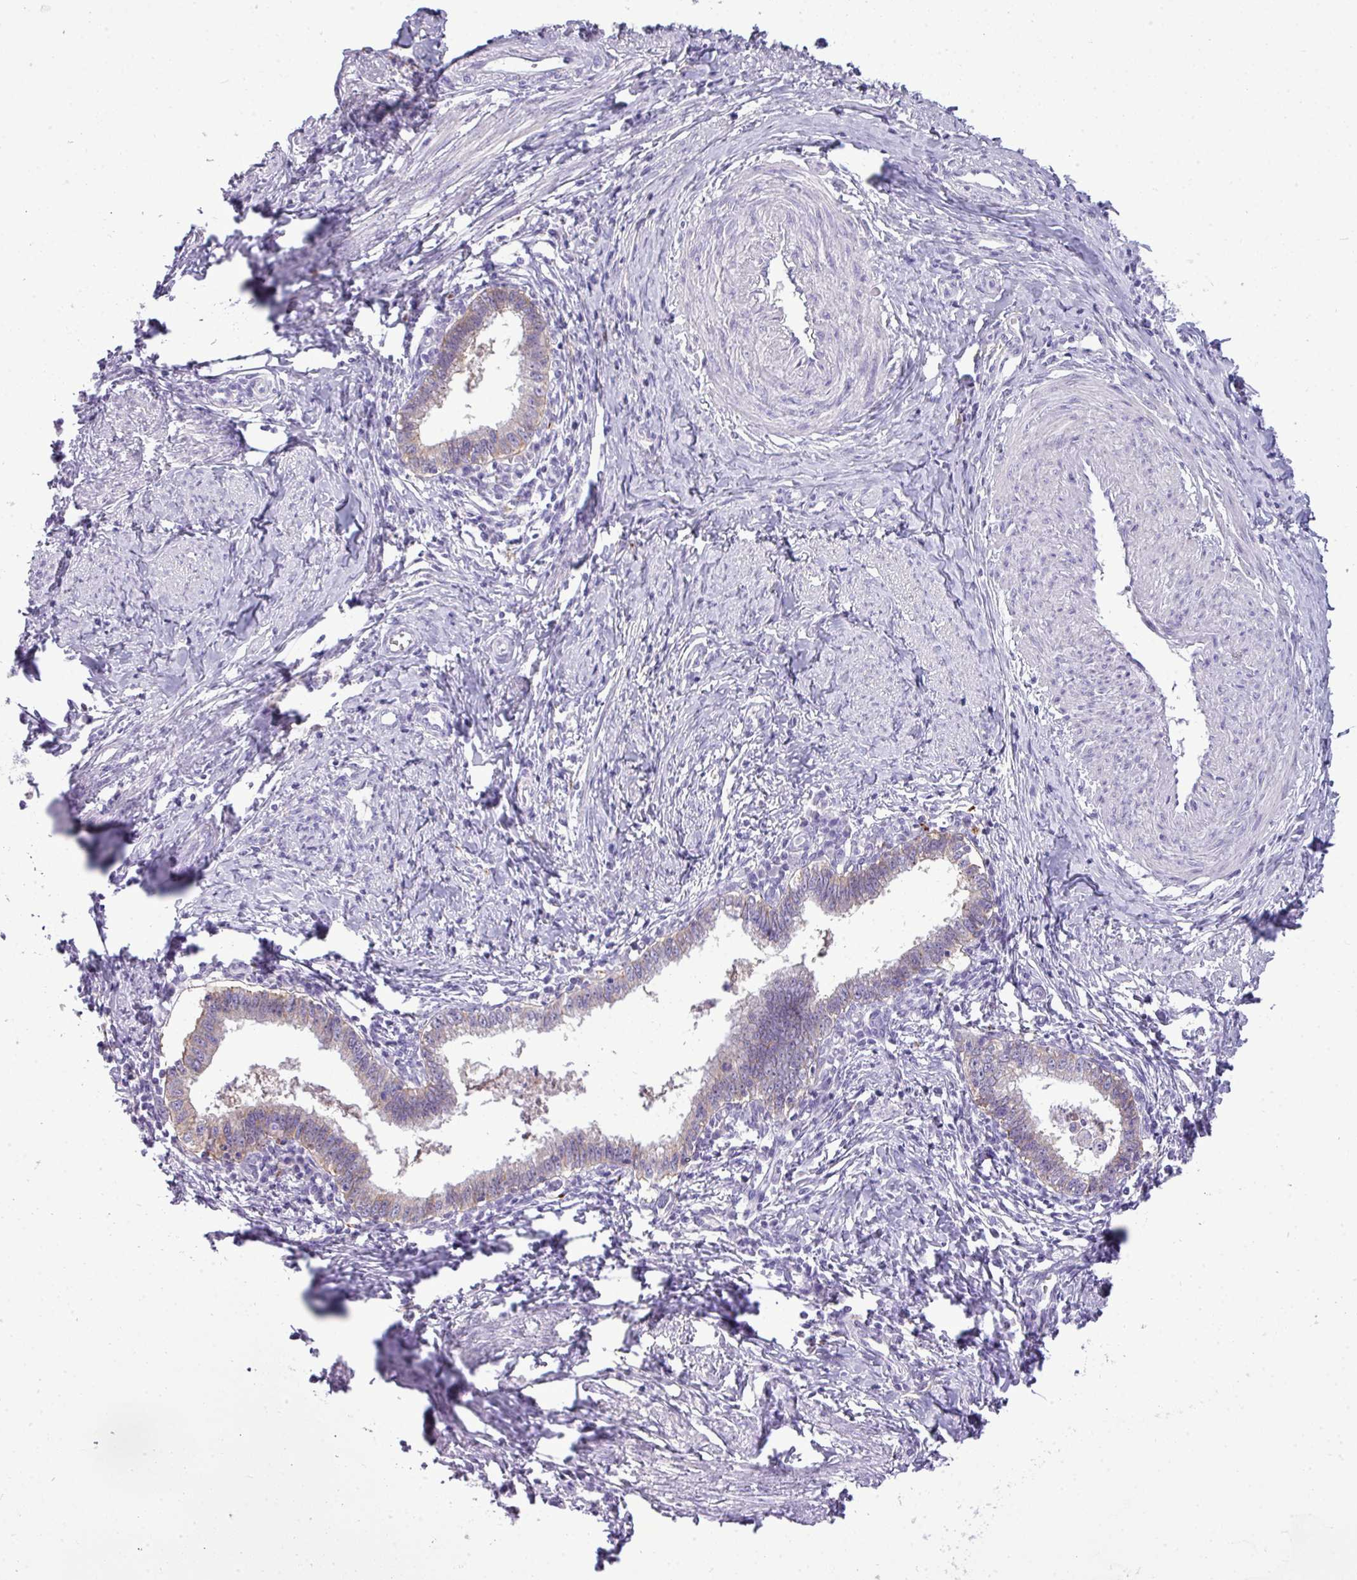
{"staining": {"intensity": "weak", "quantity": ">75%", "location": "cytoplasmic/membranous"}, "tissue": "cervical cancer", "cell_type": "Tumor cells", "image_type": "cancer", "snomed": [{"axis": "morphology", "description": "Adenocarcinoma, NOS"}, {"axis": "topography", "description": "Cervix"}], "caption": "Cervical cancer (adenocarcinoma) tissue shows weak cytoplasmic/membranous staining in about >75% of tumor cells (Stains: DAB (3,3'-diaminobenzidine) in brown, nuclei in blue, Microscopy: brightfield microscopy at high magnification).", "gene": "RBMXL2", "patient": {"sex": "female", "age": 36}}